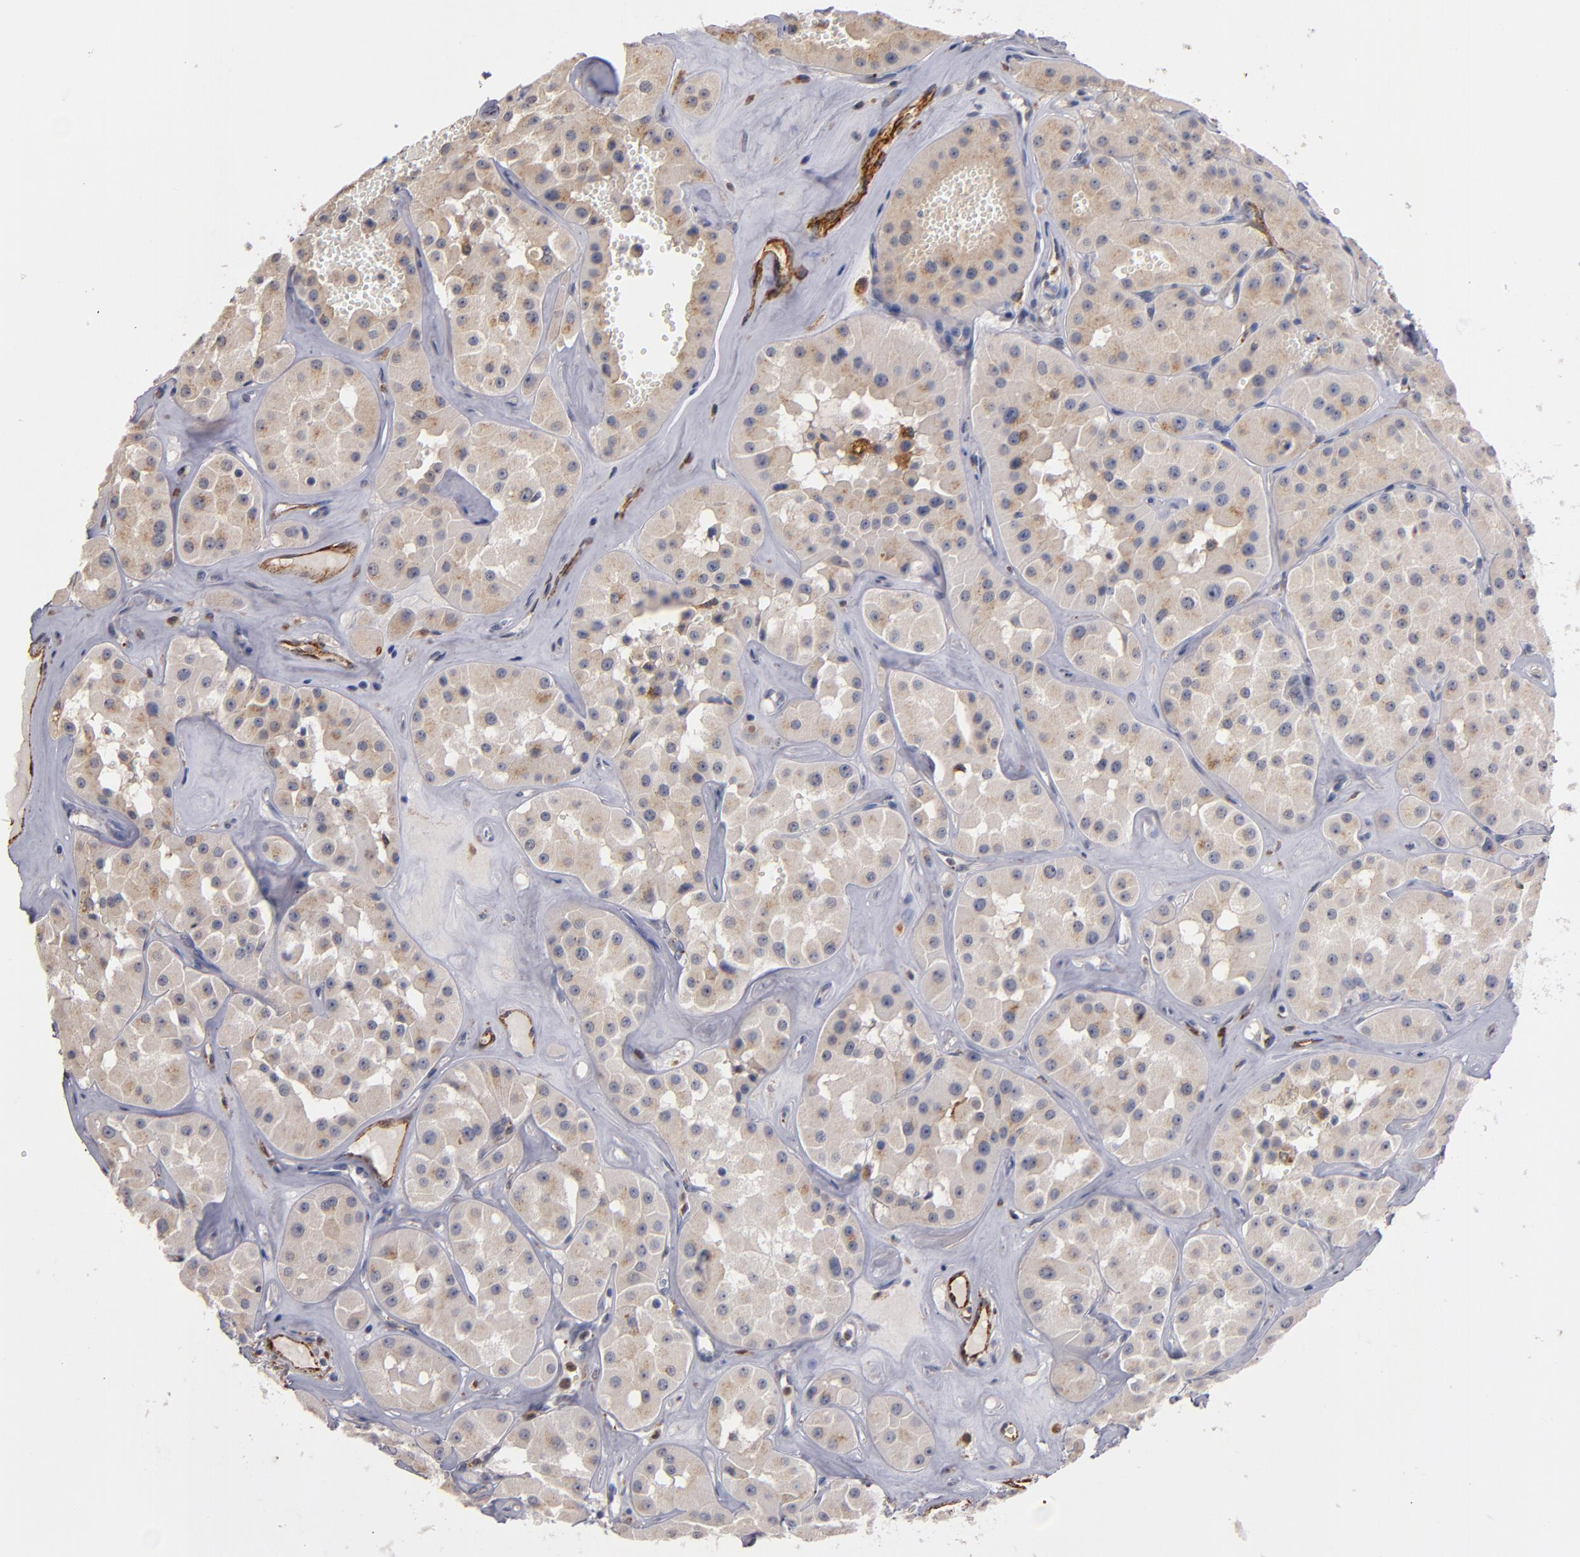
{"staining": {"intensity": "weak", "quantity": "<25%", "location": "cytoplasmic/membranous"}, "tissue": "renal cancer", "cell_type": "Tumor cells", "image_type": "cancer", "snomed": [{"axis": "morphology", "description": "Adenocarcinoma, uncertain malignant potential"}, {"axis": "topography", "description": "Kidney"}], "caption": "Immunohistochemical staining of human renal cancer (adenocarcinoma,  uncertain malignant potential) displays no significant staining in tumor cells.", "gene": "SELP", "patient": {"sex": "male", "age": 63}}